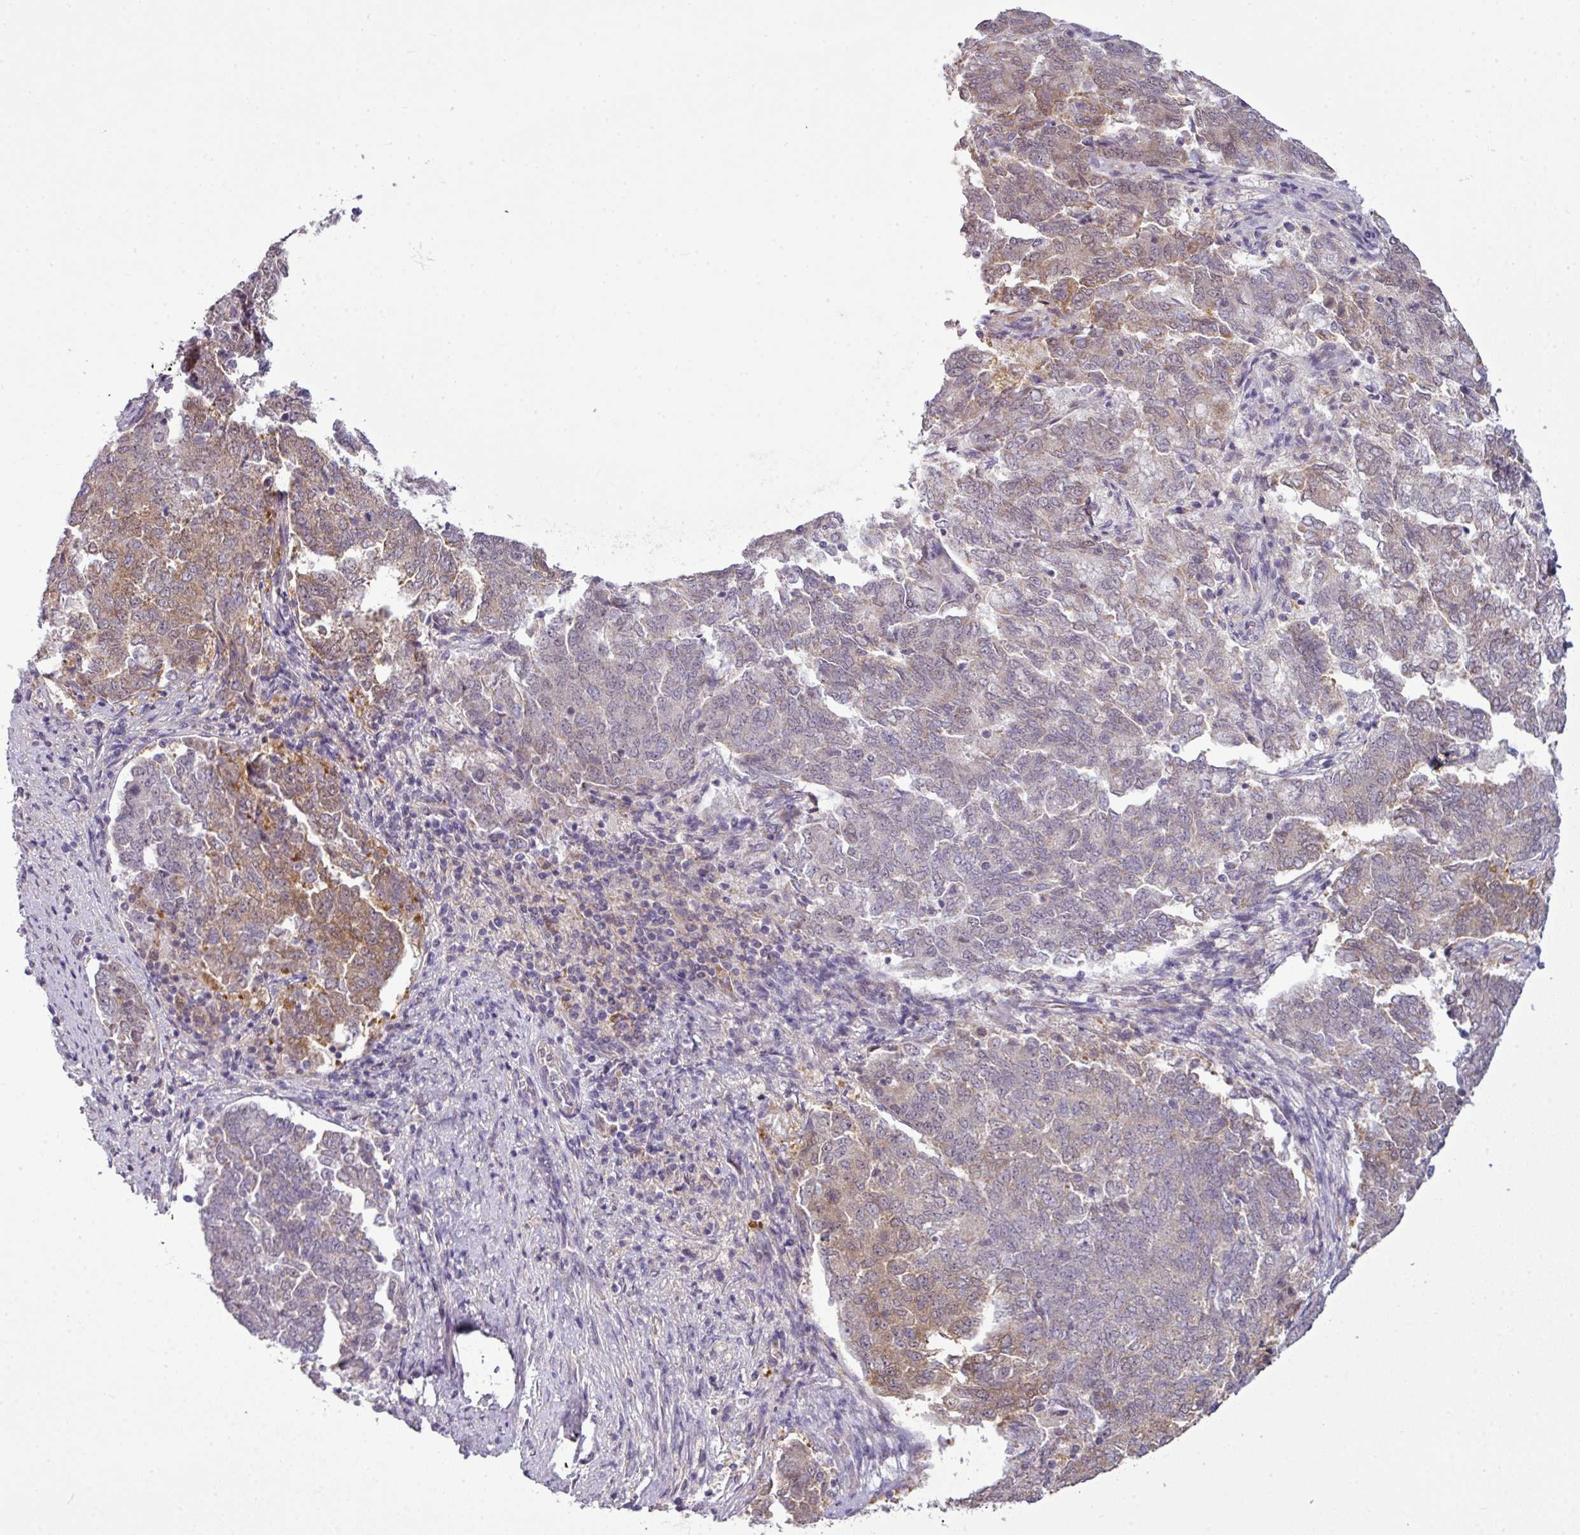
{"staining": {"intensity": "moderate", "quantity": "25%-75%", "location": "cytoplasmic/membranous"}, "tissue": "endometrial cancer", "cell_type": "Tumor cells", "image_type": "cancer", "snomed": [{"axis": "morphology", "description": "Adenocarcinoma, NOS"}, {"axis": "topography", "description": "Endometrium"}], "caption": "The photomicrograph demonstrates staining of endometrial adenocarcinoma, revealing moderate cytoplasmic/membranous protein expression (brown color) within tumor cells. The protein is stained brown, and the nuclei are stained in blue (DAB IHC with brightfield microscopy, high magnification).", "gene": "ZNF217", "patient": {"sex": "female", "age": 80}}